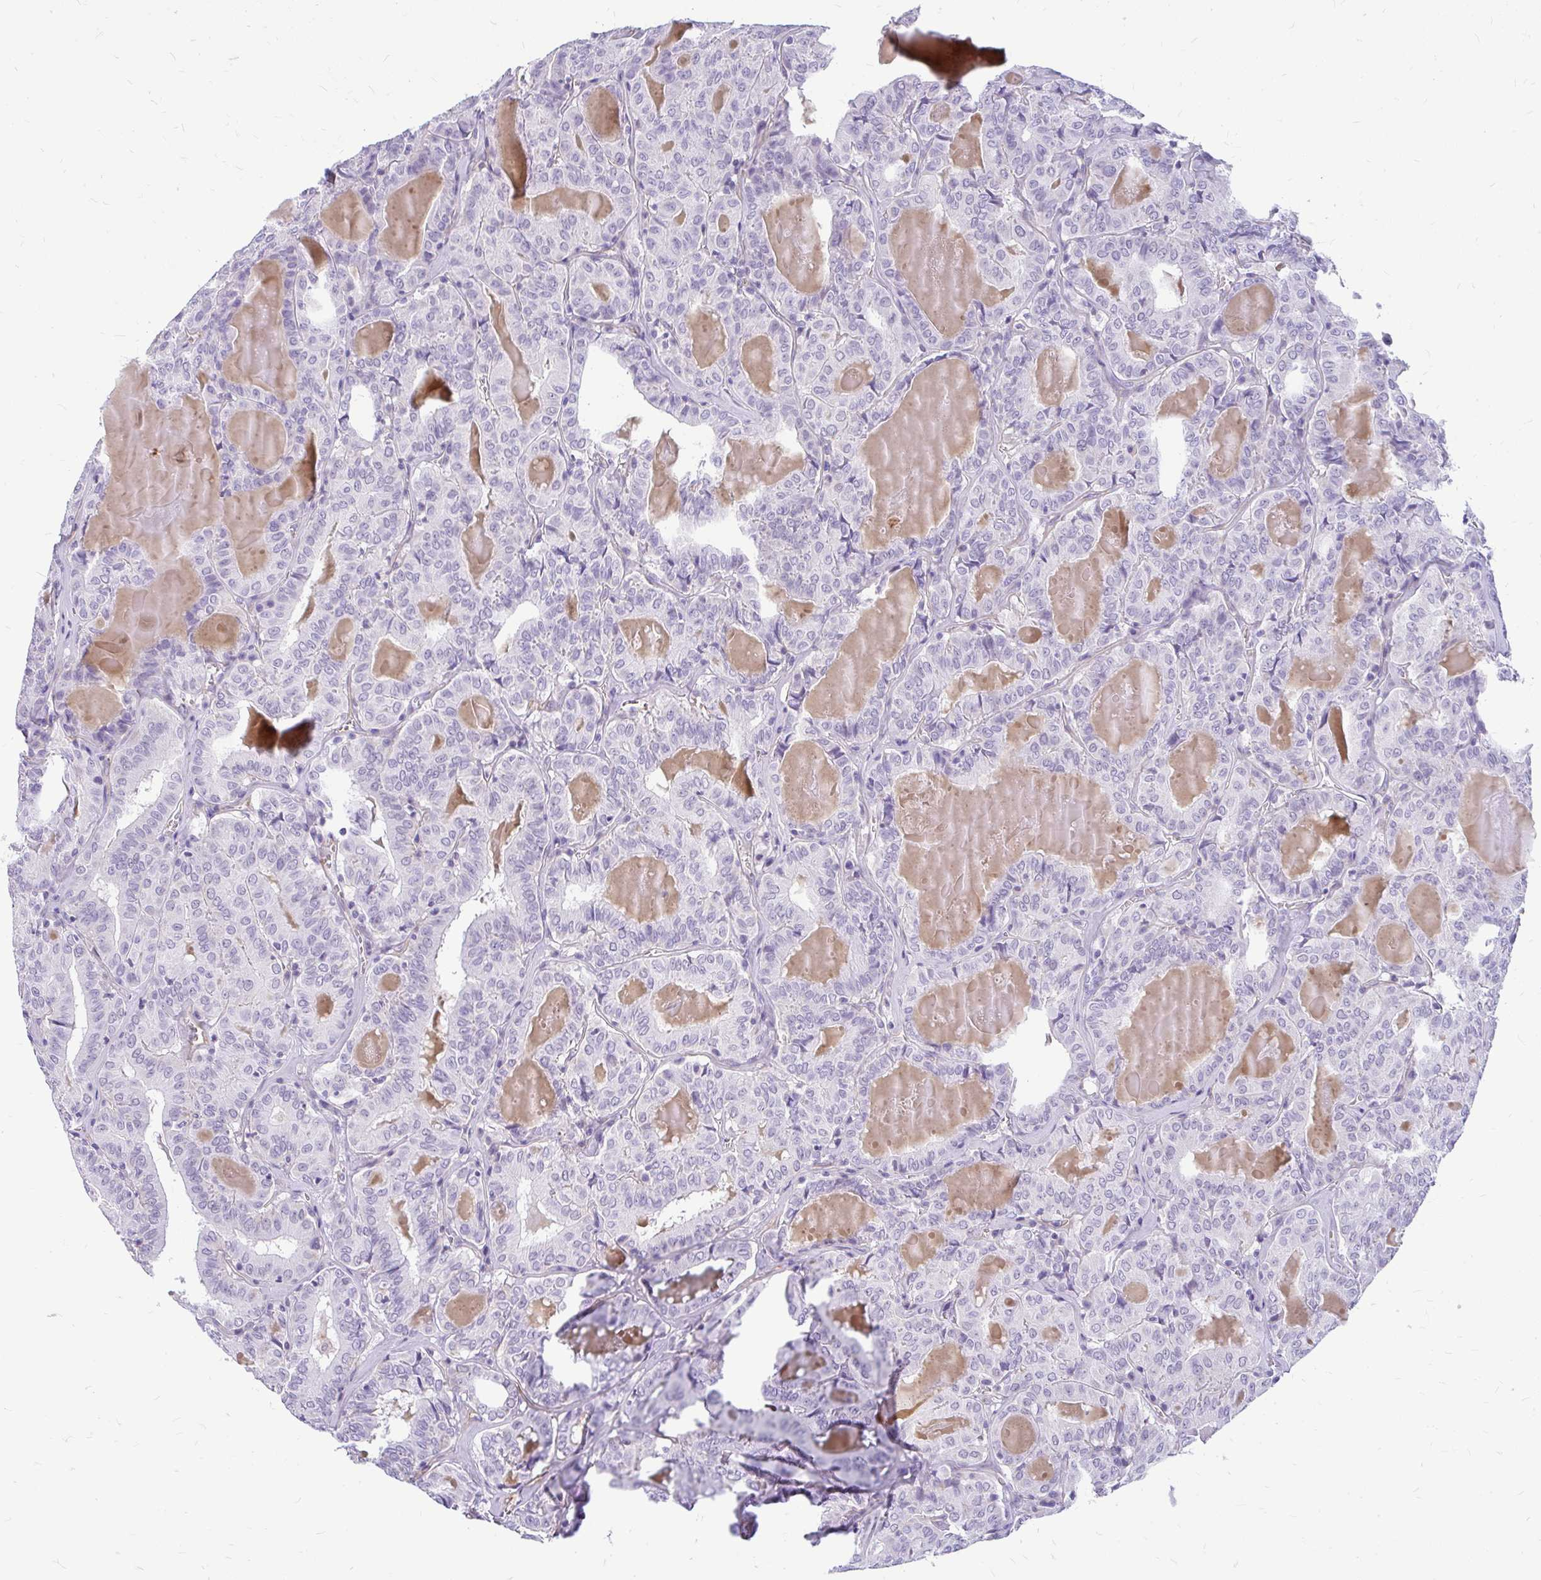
{"staining": {"intensity": "negative", "quantity": "none", "location": "none"}, "tissue": "thyroid cancer", "cell_type": "Tumor cells", "image_type": "cancer", "snomed": [{"axis": "morphology", "description": "Papillary adenocarcinoma, NOS"}, {"axis": "topography", "description": "Thyroid gland"}], "caption": "This micrograph is of thyroid cancer (papillary adenocarcinoma) stained with immunohistochemistry to label a protein in brown with the nuclei are counter-stained blue. There is no expression in tumor cells. (IHC, brightfield microscopy, high magnification).", "gene": "FAM83C", "patient": {"sex": "female", "age": 72}}